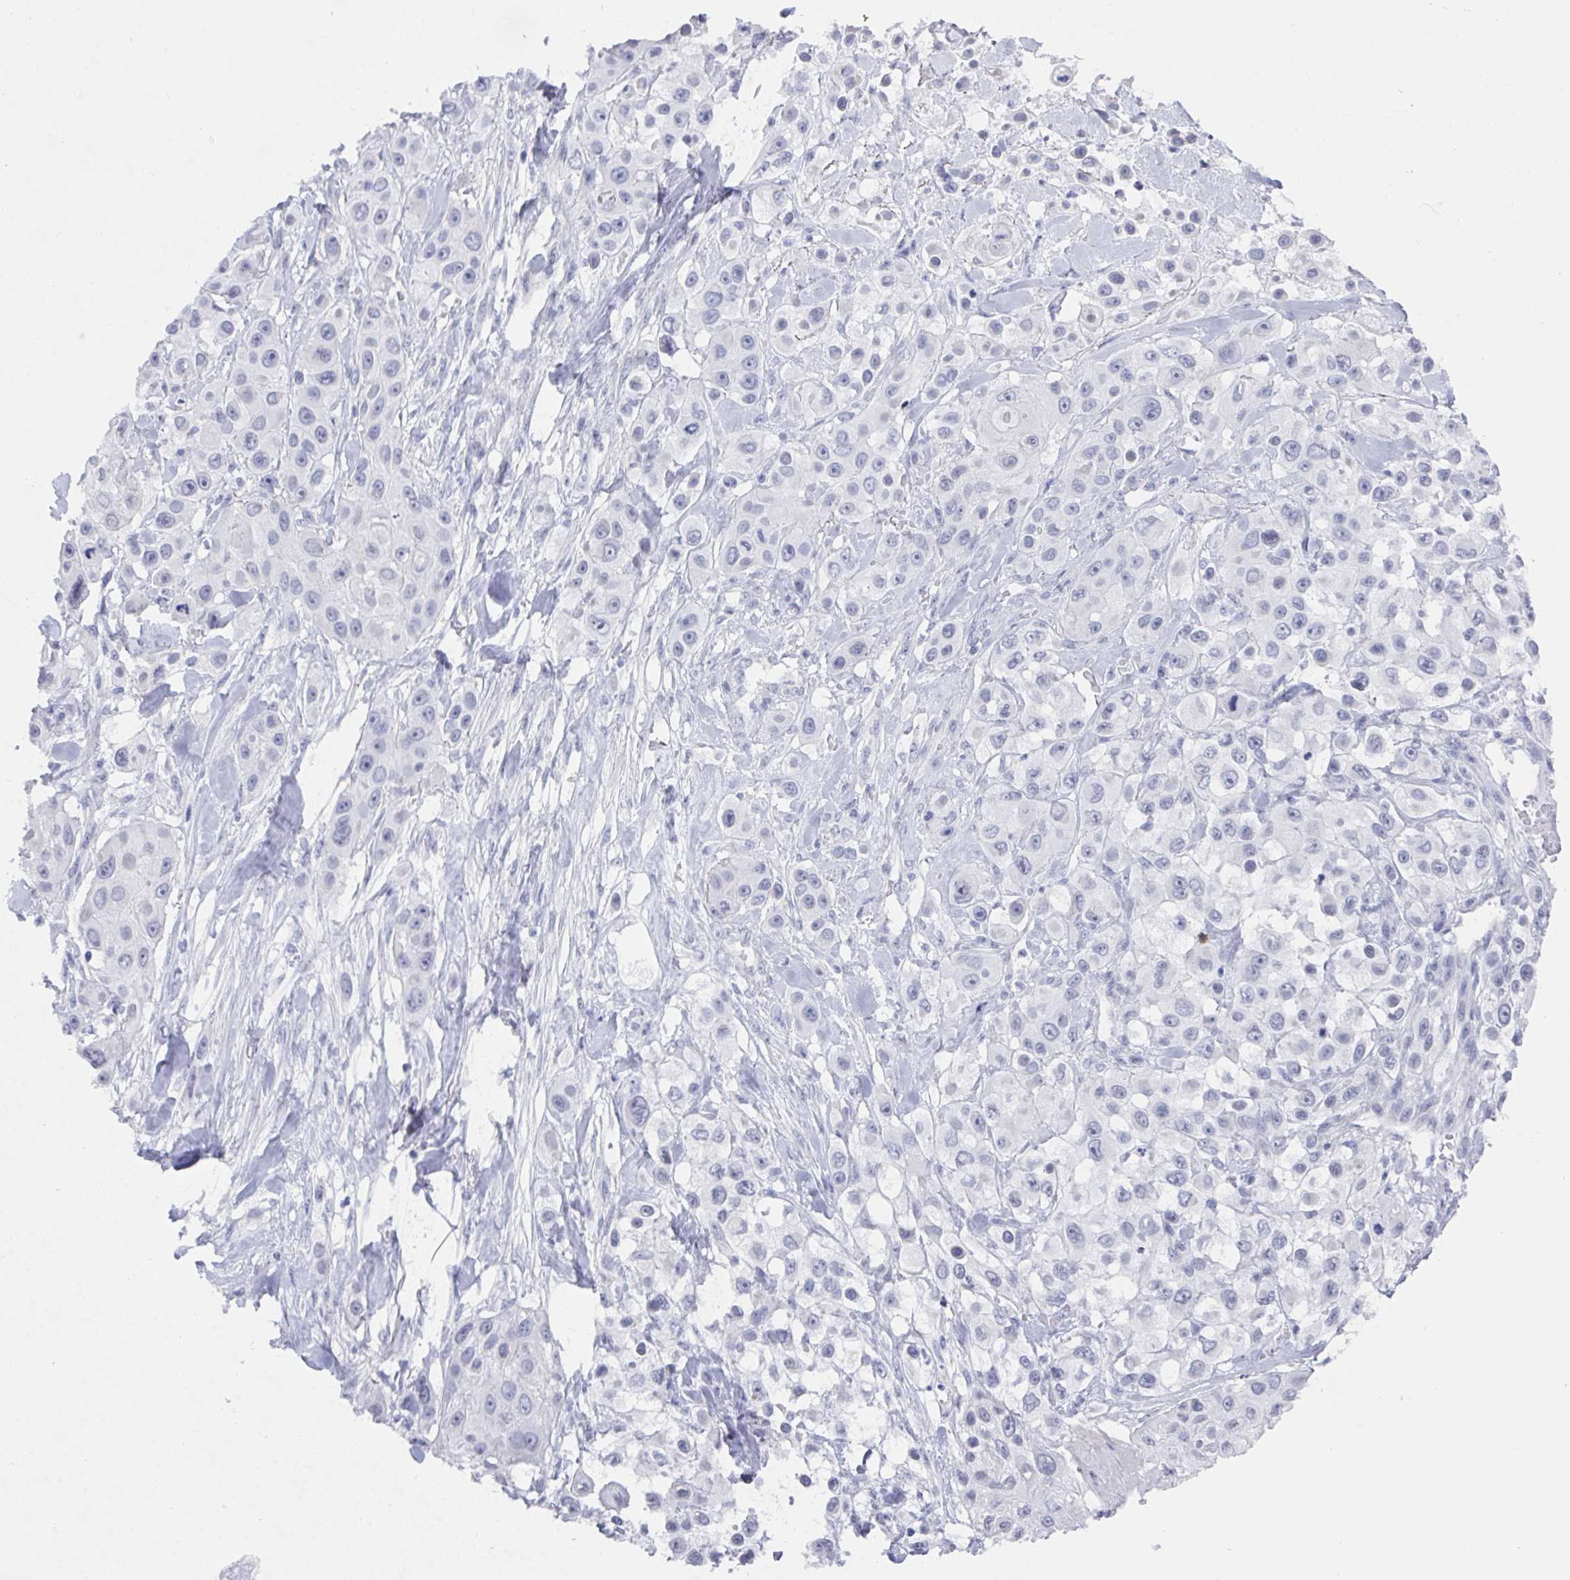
{"staining": {"intensity": "negative", "quantity": "none", "location": "none"}, "tissue": "skin cancer", "cell_type": "Tumor cells", "image_type": "cancer", "snomed": [{"axis": "morphology", "description": "Squamous cell carcinoma, NOS"}, {"axis": "topography", "description": "Skin"}], "caption": "This is an immunohistochemistry image of human skin cancer. There is no staining in tumor cells.", "gene": "MFSD4A", "patient": {"sex": "male", "age": 63}}